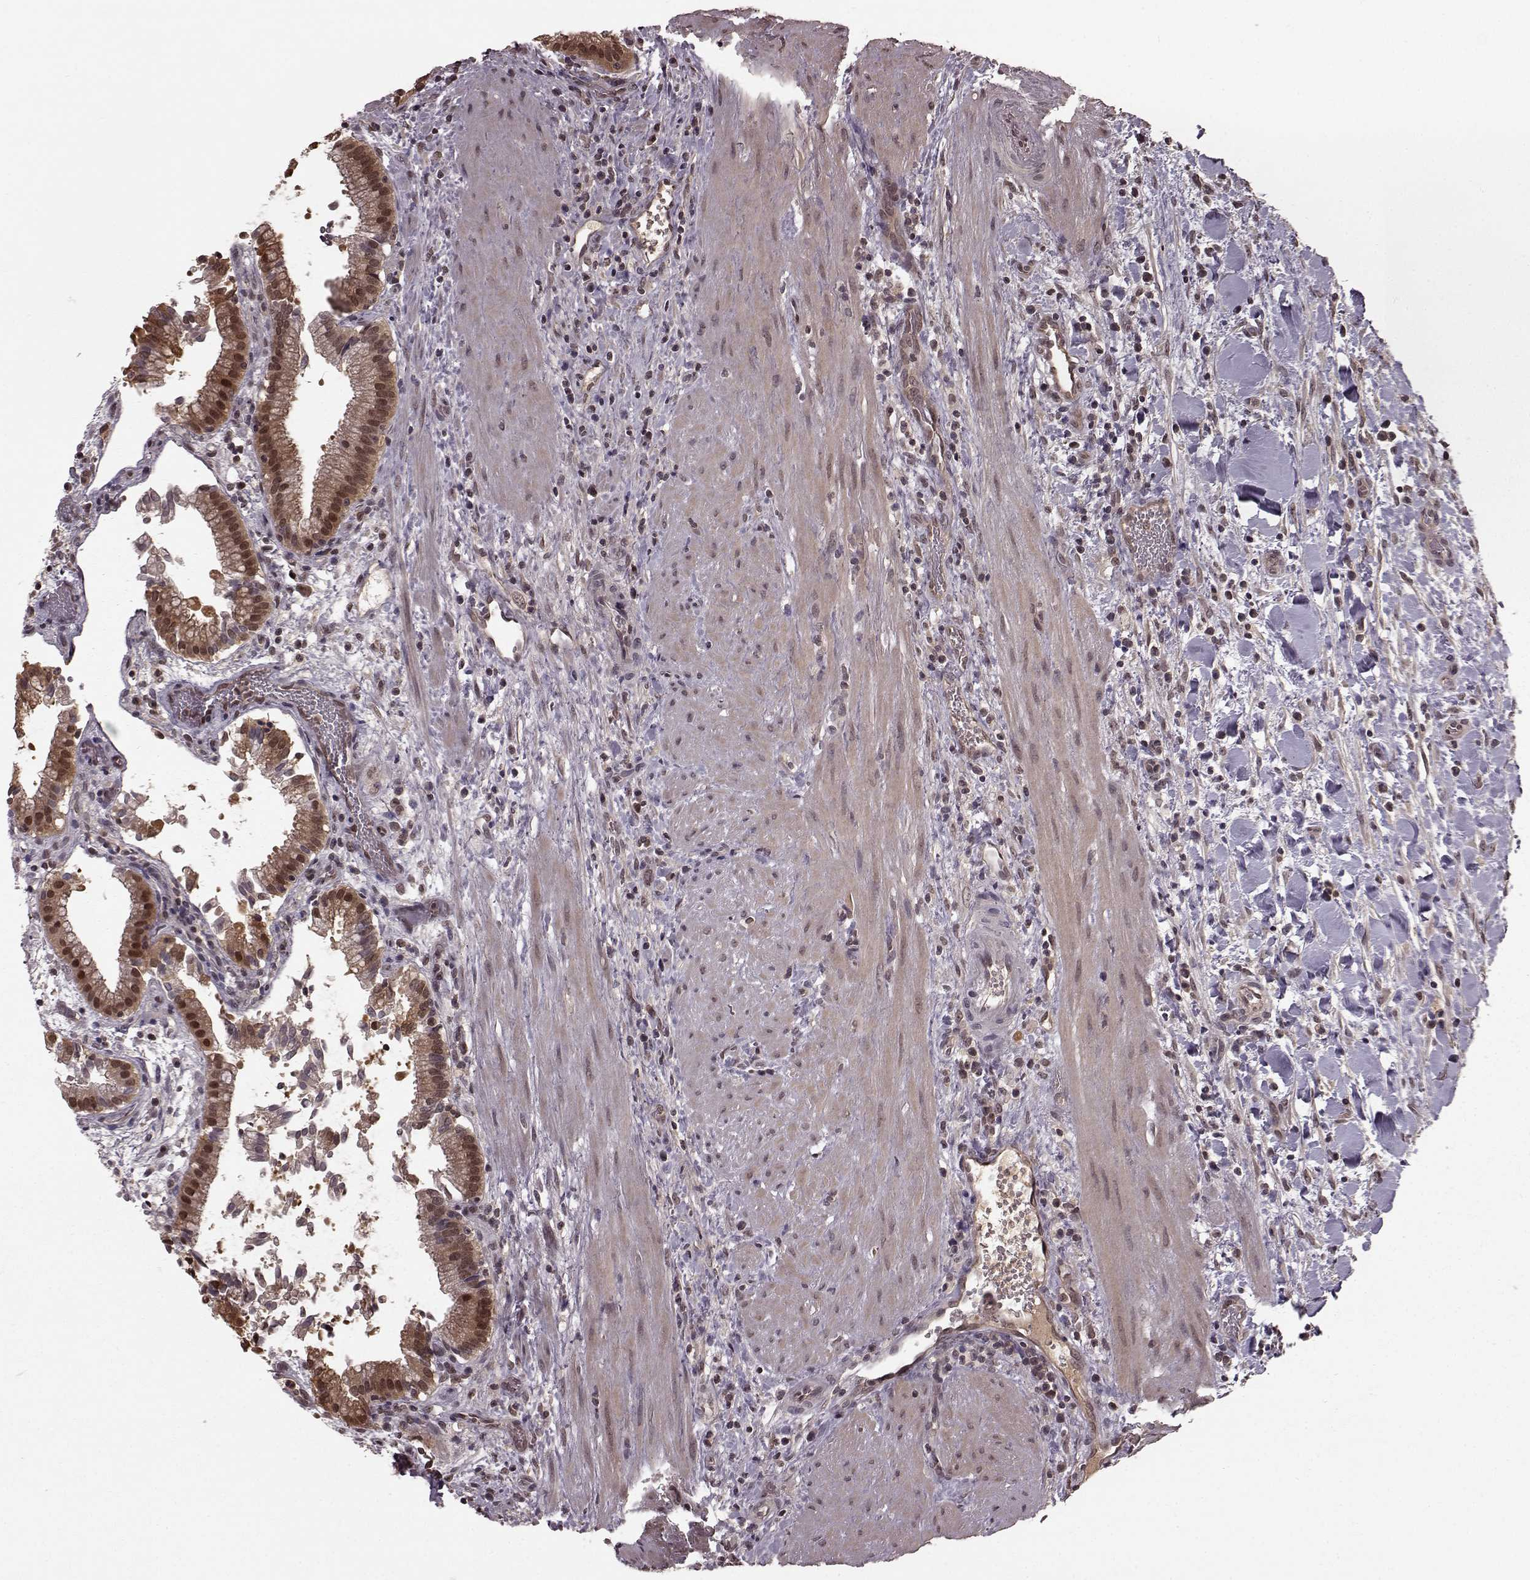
{"staining": {"intensity": "moderate", "quantity": "25%-75%", "location": "nuclear"}, "tissue": "gallbladder", "cell_type": "Glandular cells", "image_type": "normal", "snomed": [{"axis": "morphology", "description": "Normal tissue, NOS"}, {"axis": "topography", "description": "Gallbladder"}], "caption": "Immunohistochemical staining of normal human gallbladder displays medium levels of moderate nuclear staining in approximately 25%-75% of glandular cells. (Brightfield microscopy of DAB IHC at high magnification).", "gene": "GSS", "patient": {"sex": "male", "age": 42}}